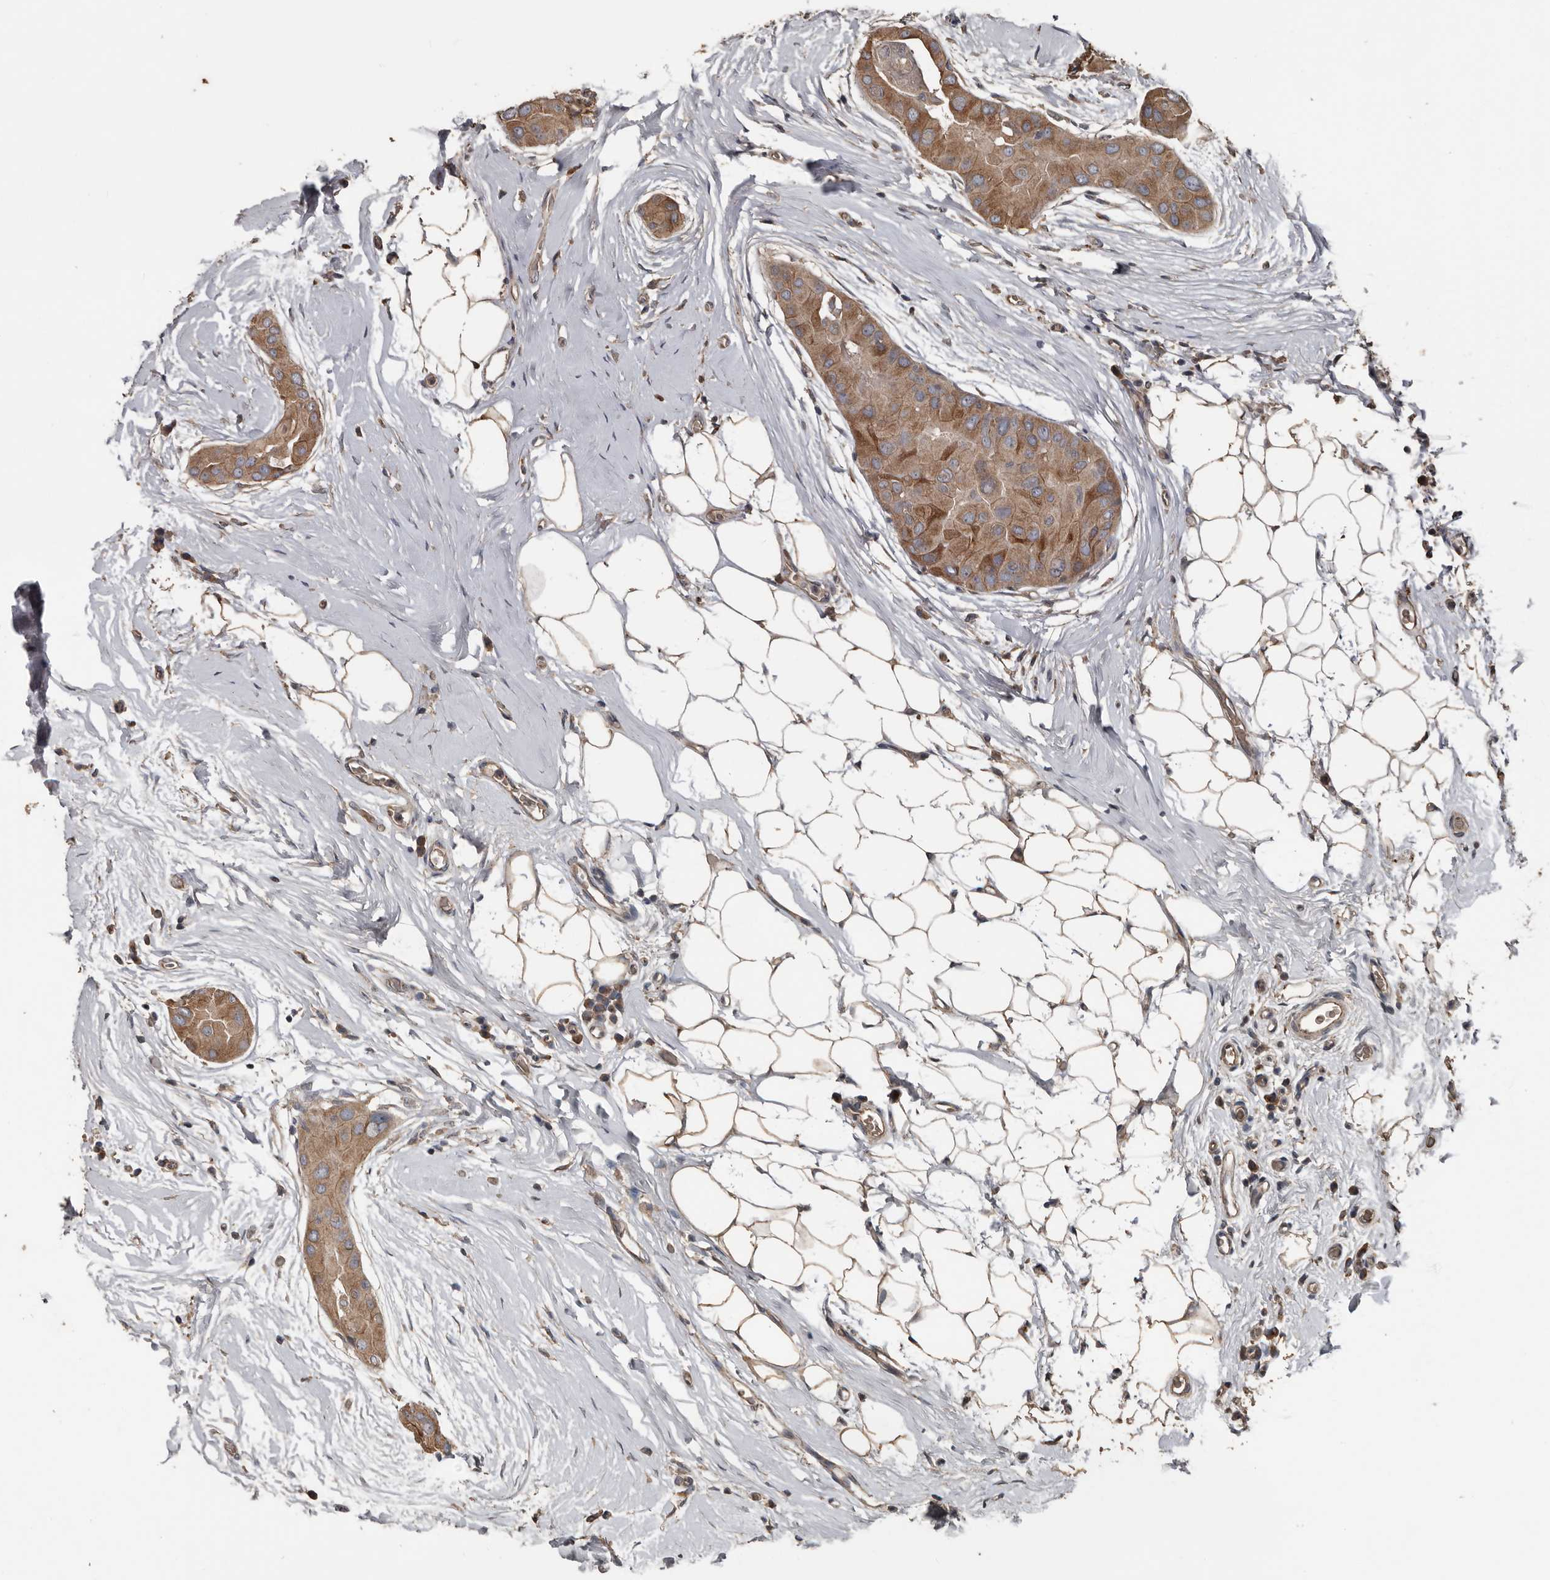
{"staining": {"intensity": "moderate", "quantity": ">75%", "location": "cytoplasmic/membranous"}, "tissue": "thyroid cancer", "cell_type": "Tumor cells", "image_type": "cancer", "snomed": [{"axis": "morphology", "description": "Papillary adenocarcinoma, NOS"}, {"axis": "topography", "description": "Thyroid gland"}], "caption": "This image displays immunohistochemistry staining of human thyroid cancer, with medium moderate cytoplasmic/membranous staining in approximately >75% of tumor cells.", "gene": "HYAL4", "patient": {"sex": "male", "age": 33}}